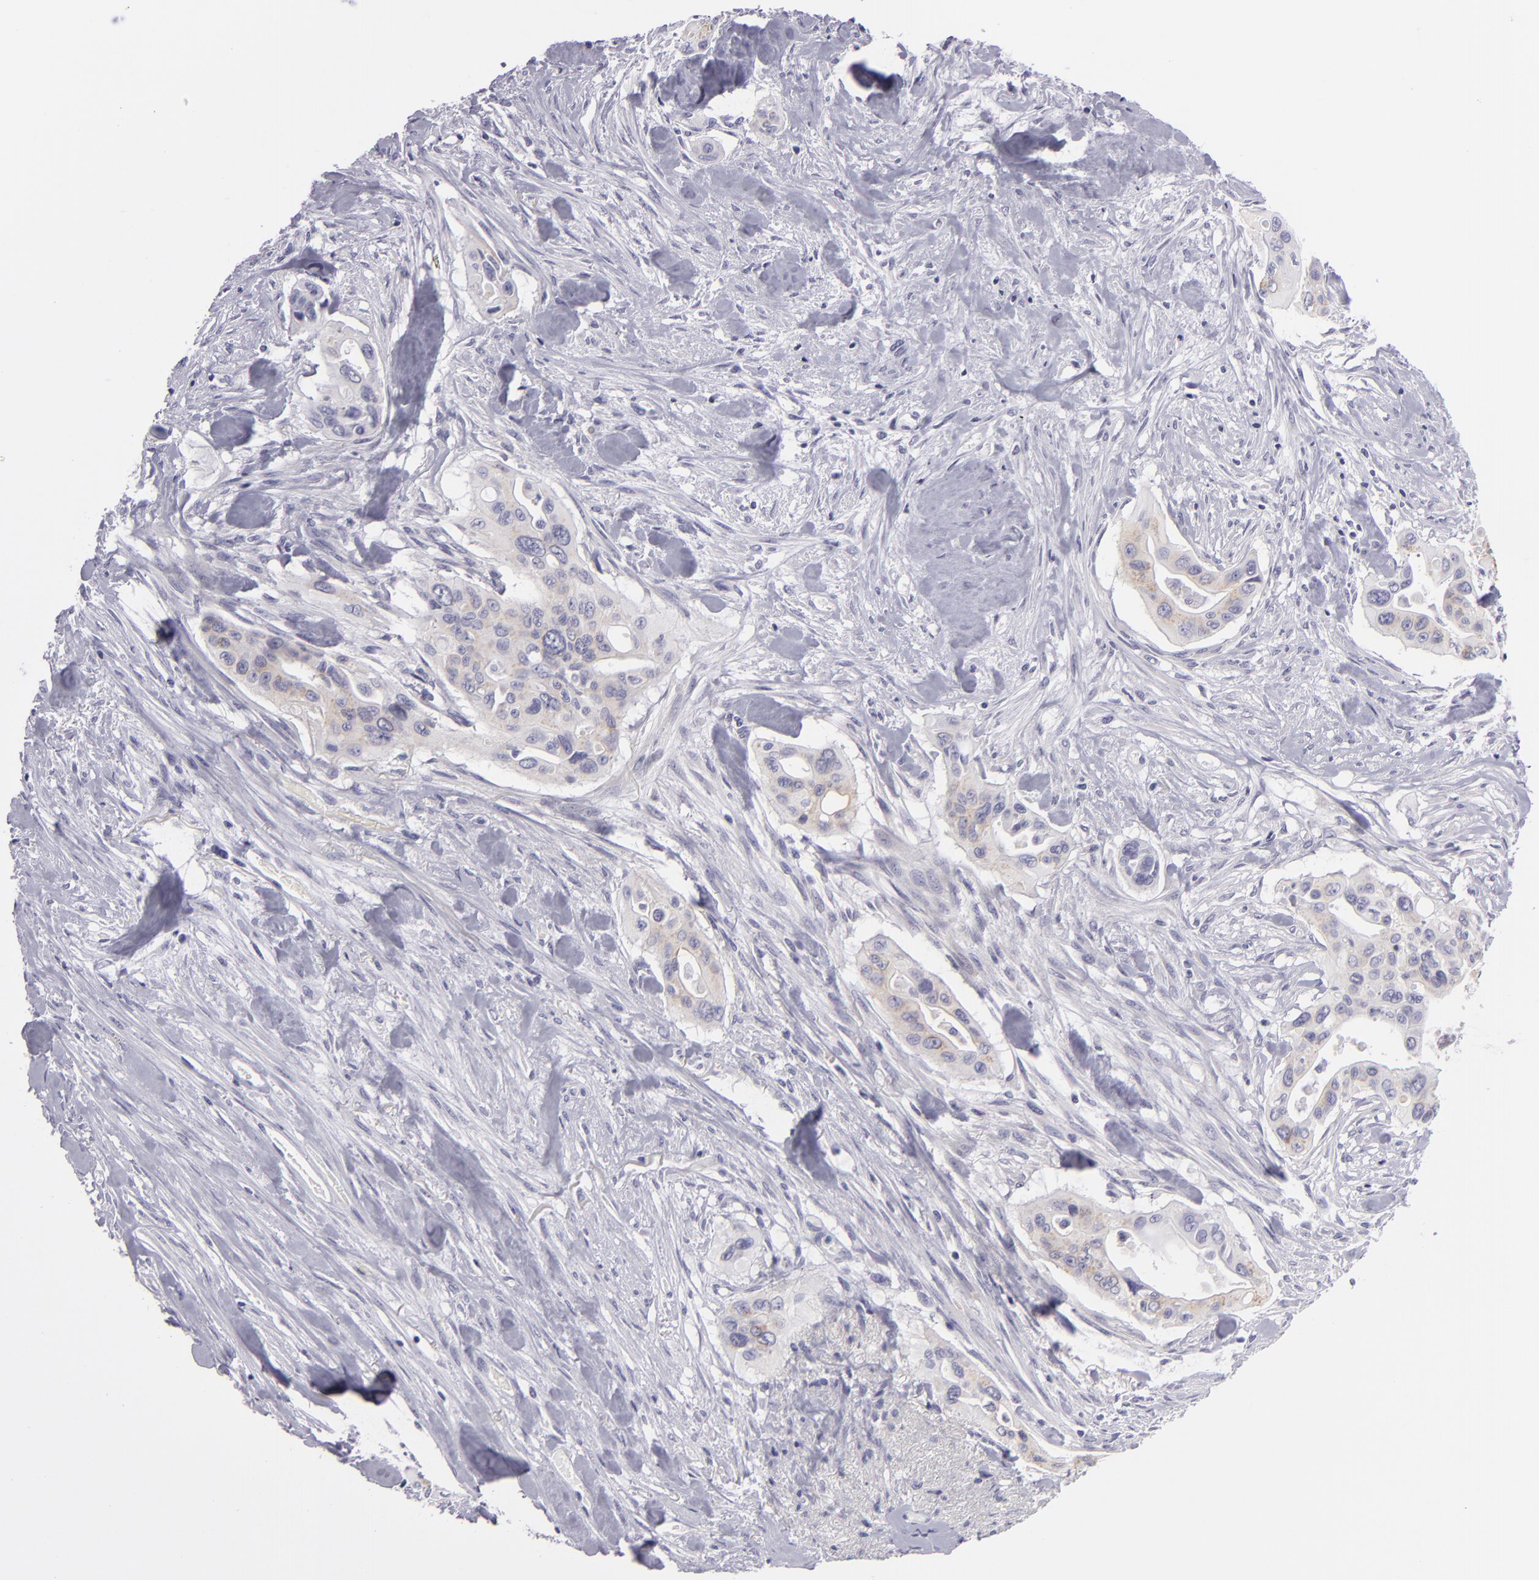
{"staining": {"intensity": "weak", "quantity": "25%-75%", "location": "cytoplasmic/membranous"}, "tissue": "pancreatic cancer", "cell_type": "Tumor cells", "image_type": "cancer", "snomed": [{"axis": "morphology", "description": "Adenocarcinoma, NOS"}, {"axis": "topography", "description": "Pancreas"}], "caption": "This micrograph demonstrates immunohistochemistry (IHC) staining of pancreatic cancer (adenocarcinoma), with low weak cytoplasmic/membranous staining in approximately 25%-75% of tumor cells.", "gene": "DLG4", "patient": {"sex": "male", "age": 77}}